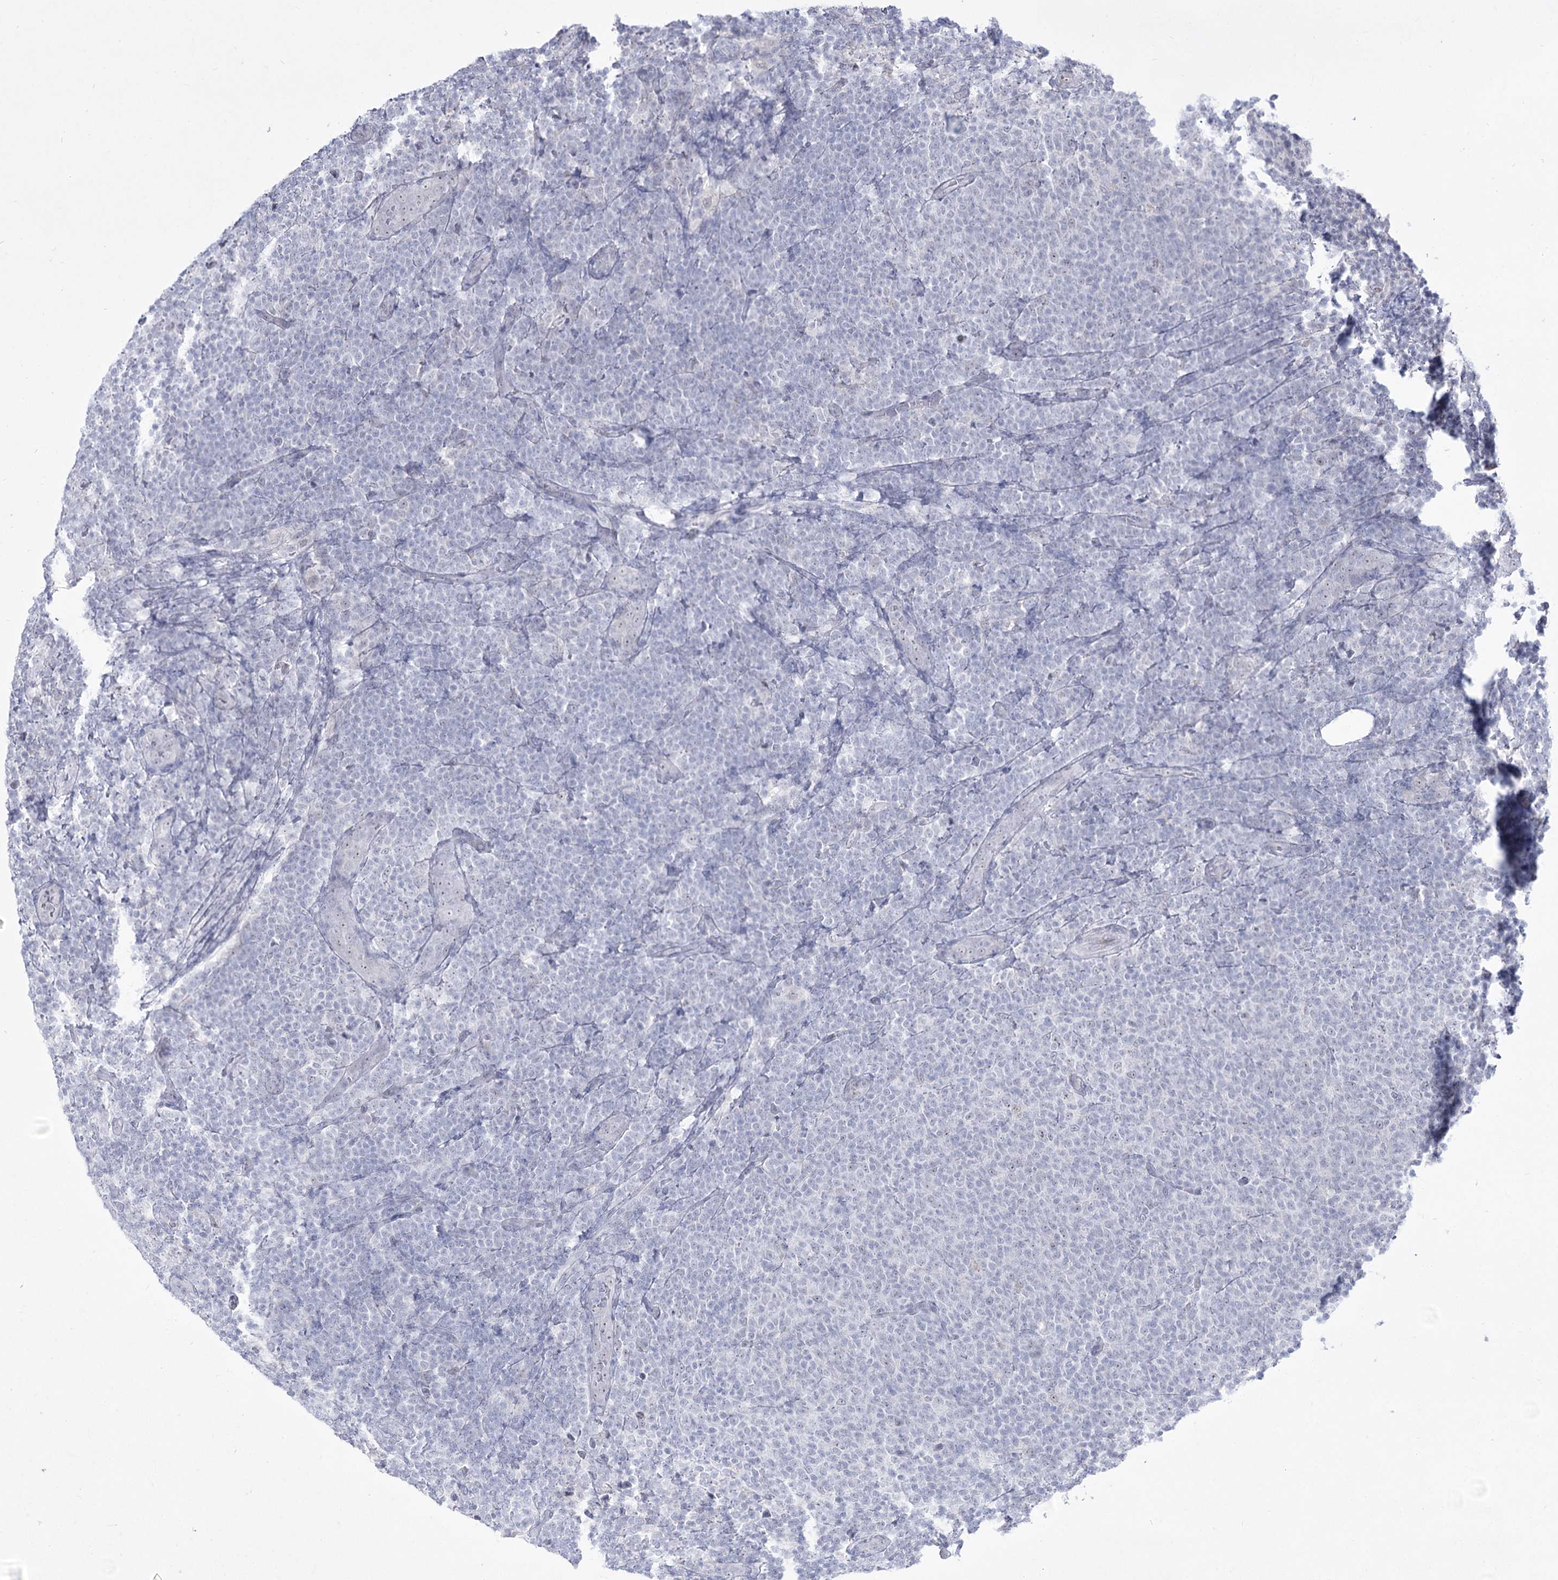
{"staining": {"intensity": "negative", "quantity": "none", "location": "none"}, "tissue": "lymphoma", "cell_type": "Tumor cells", "image_type": "cancer", "snomed": [{"axis": "morphology", "description": "Malignant lymphoma, non-Hodgkin's type, Low grade"}, {"axis": "topography", "description": "Lymph node"}], "caption": "Protein analysis of malignant lymphoma, non-Hodgkin's type (low-grade) displays no significant expression in tumor cells.", "gene": "DDX50", "patient": {"sex": "male", "age": 66}}